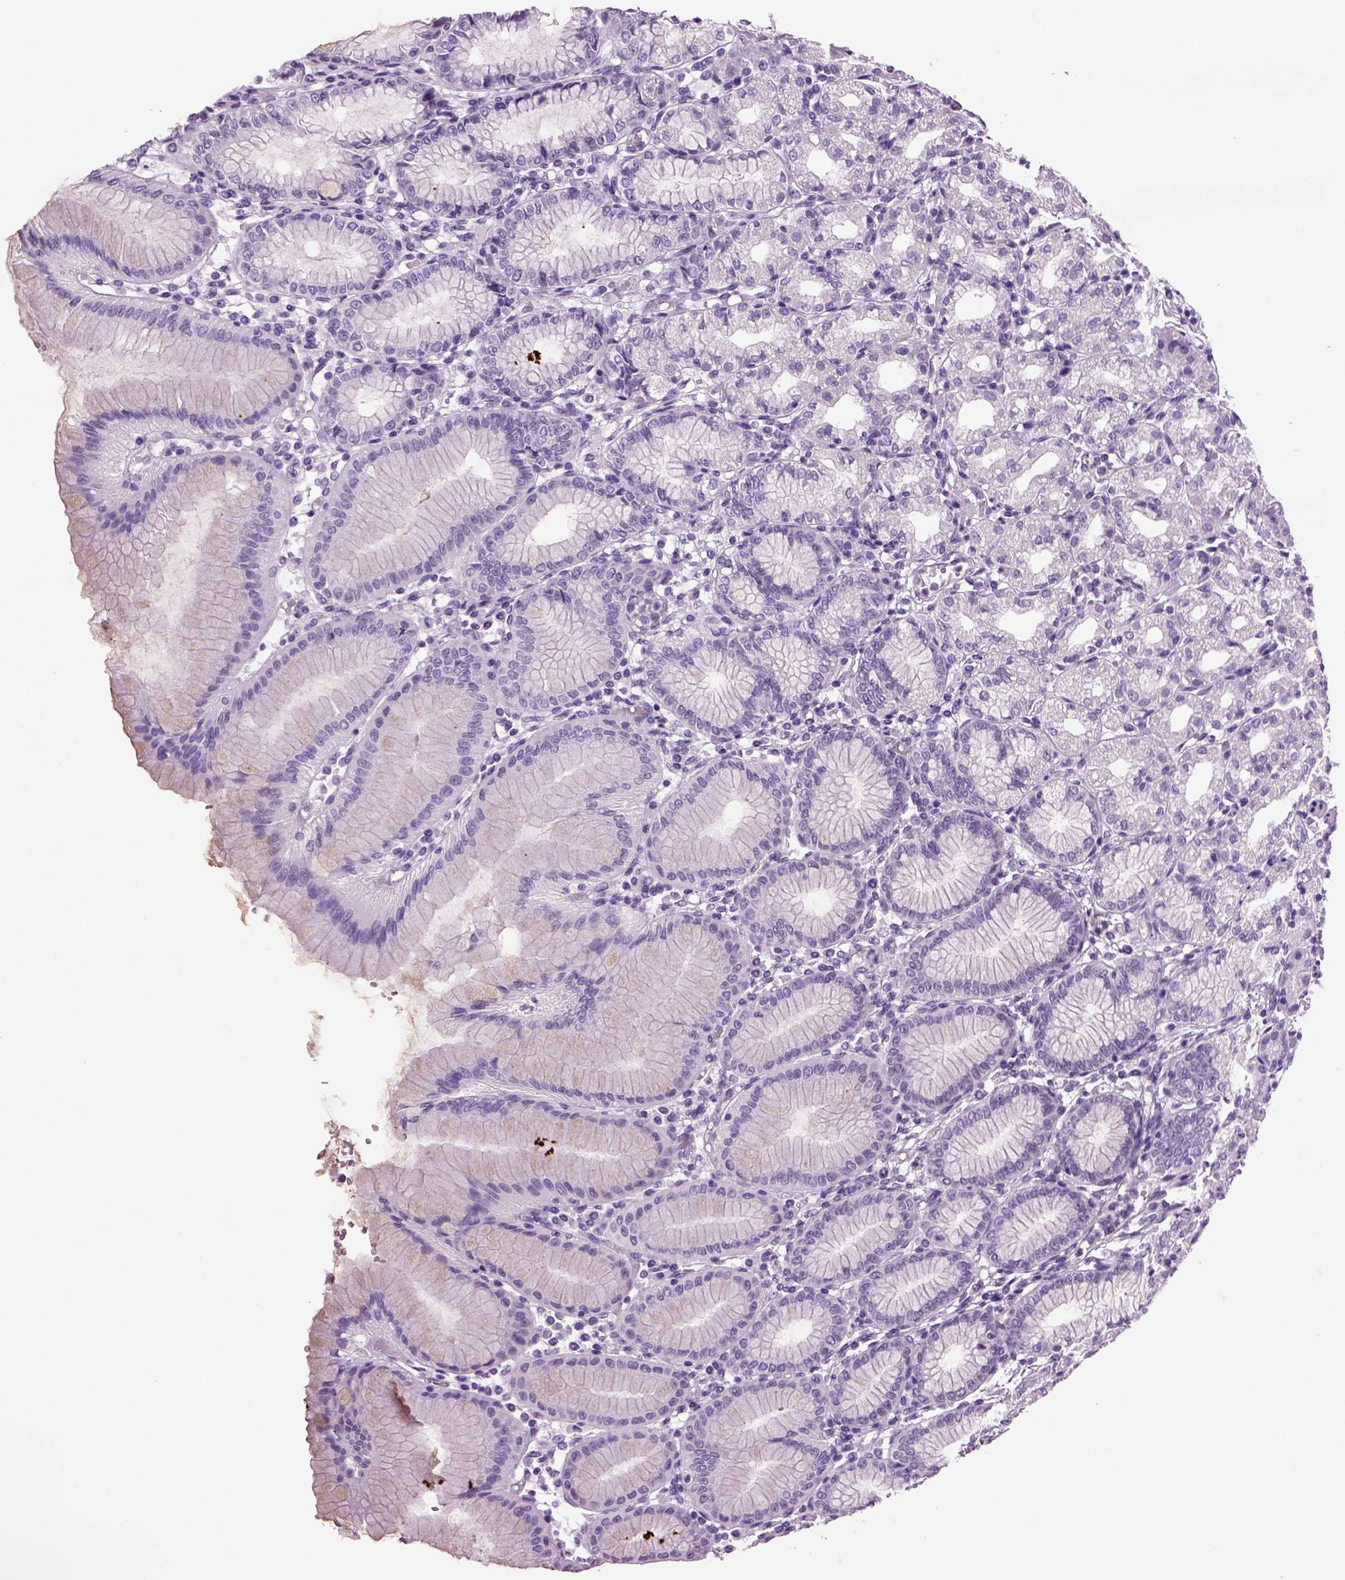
{"staining": {"intensity": "negative", "quantity": "none", "location": "none"}, "tissue": "stomach", "cell_type": "Glandular cells", "image_type": "normal", "snomed": [{"axis": "morphology", "description": "Normal tissue, NOS"}, {"axis": "topography", "description": "Skeletal muscle"}, {"axis": "topography", "description": "Stomach"}], "caption": "High magnification brightfield microscopy of normal stomach stained with DAB (3,3'-diaminobenzidine) (brown) and counterstained with hematoxylin (blue): glandular cells show no significant staining.", "gene": "CD109", "patient": {"sex": "female", "age": 57}}